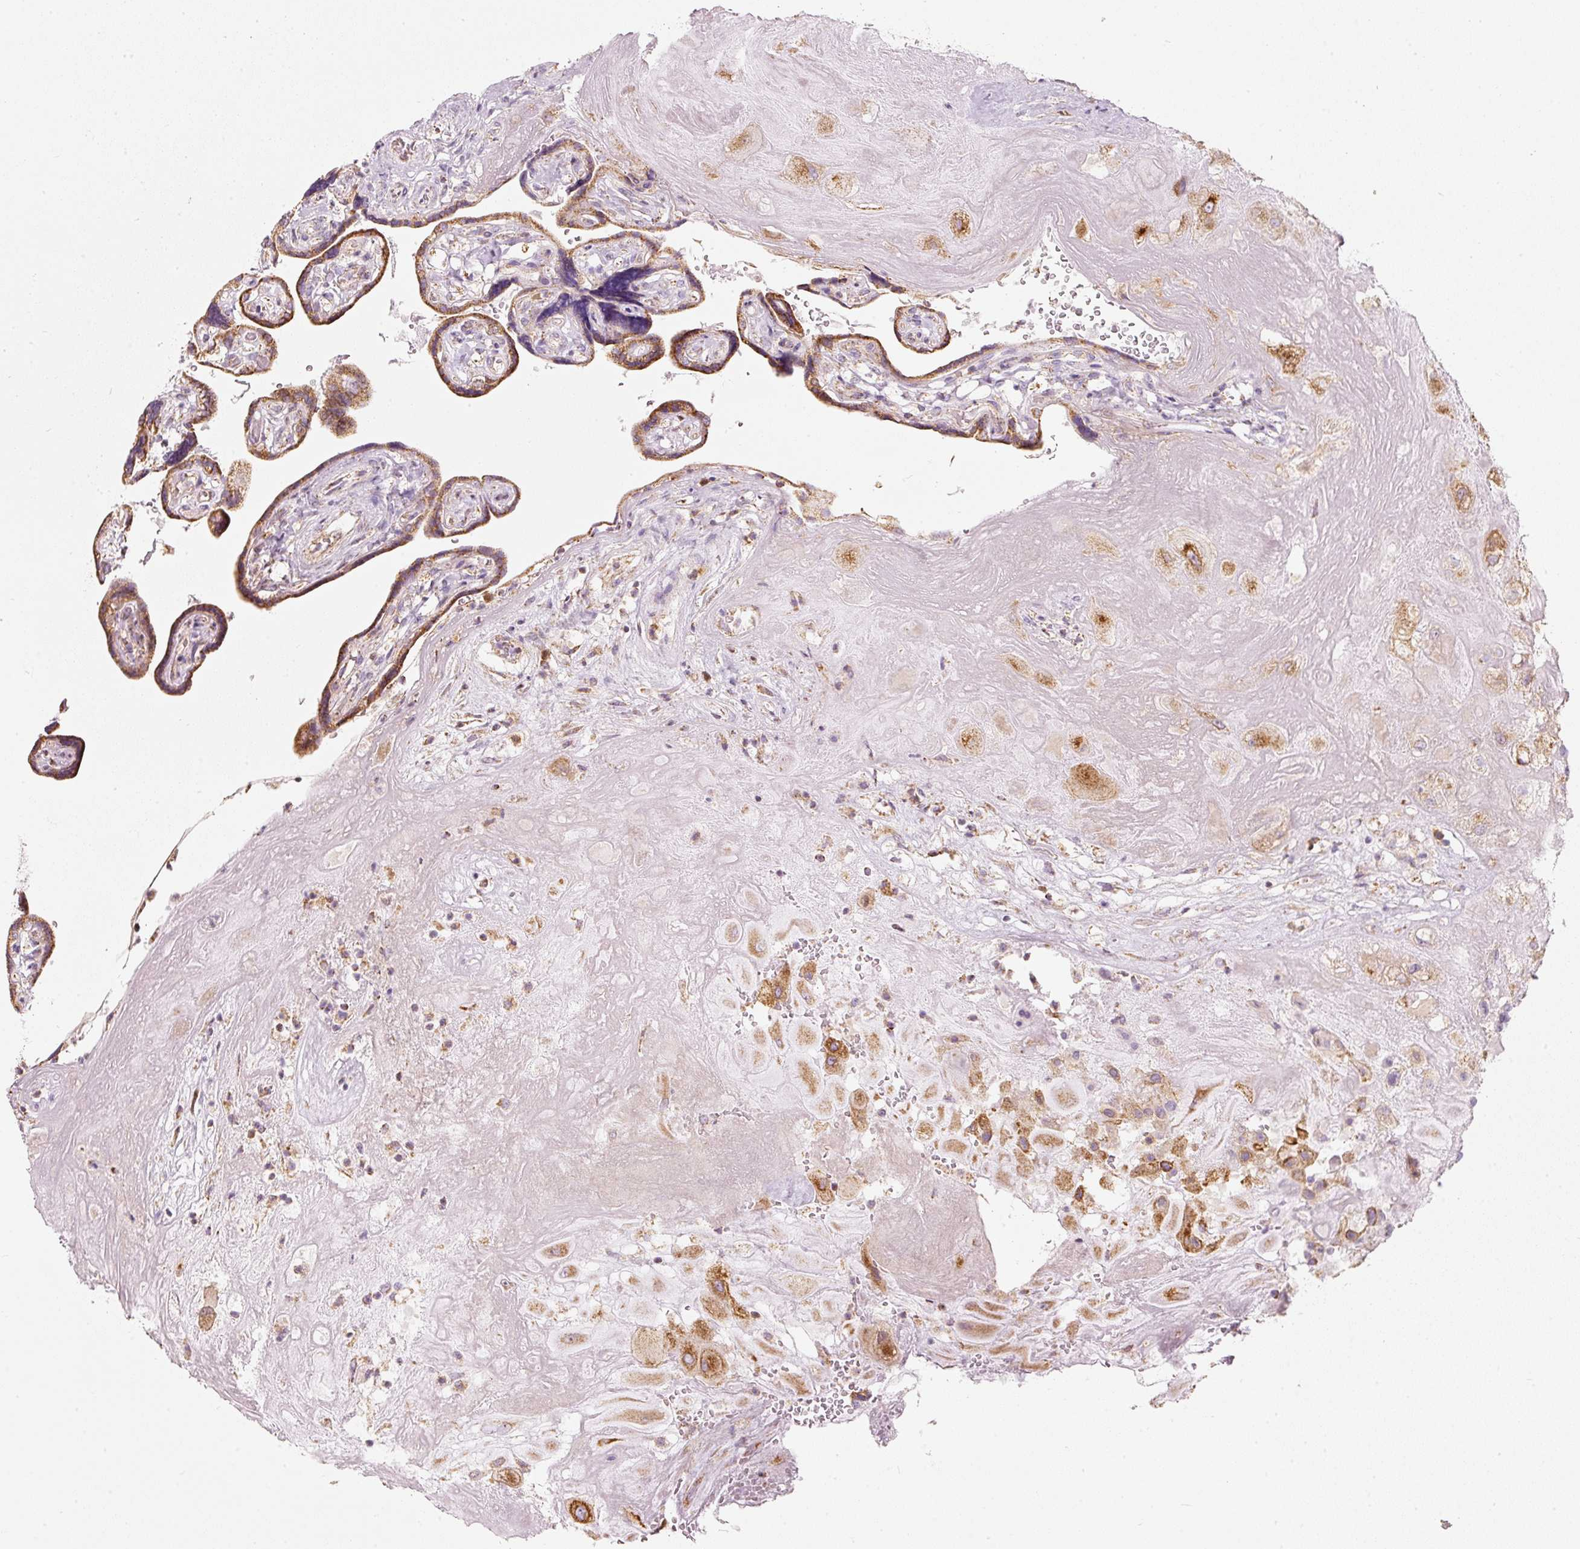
{"staining": {"intensity": "moderate", "quantity": ">75%", "location": "cytoplasmic/membranous,nuclear"}, "tissue": "placenta", "cell_type": "Decidual cells", "image_type": "normal", "snomed": [{"axis": "morphology", "description": "Normal tissue, NOS"}, {"axis": "topography", "description": "Placenta"}], "caption": "The histopathology image displays a brown stain indicating the presence of a protein in the cytoplasmic/membranous,nuclear of decidual cells in placenta. (DAB IHC with brightfield microscopy, high magnification).", "gene": "DUT", "patient": {"sex": "female", "age": 32}}